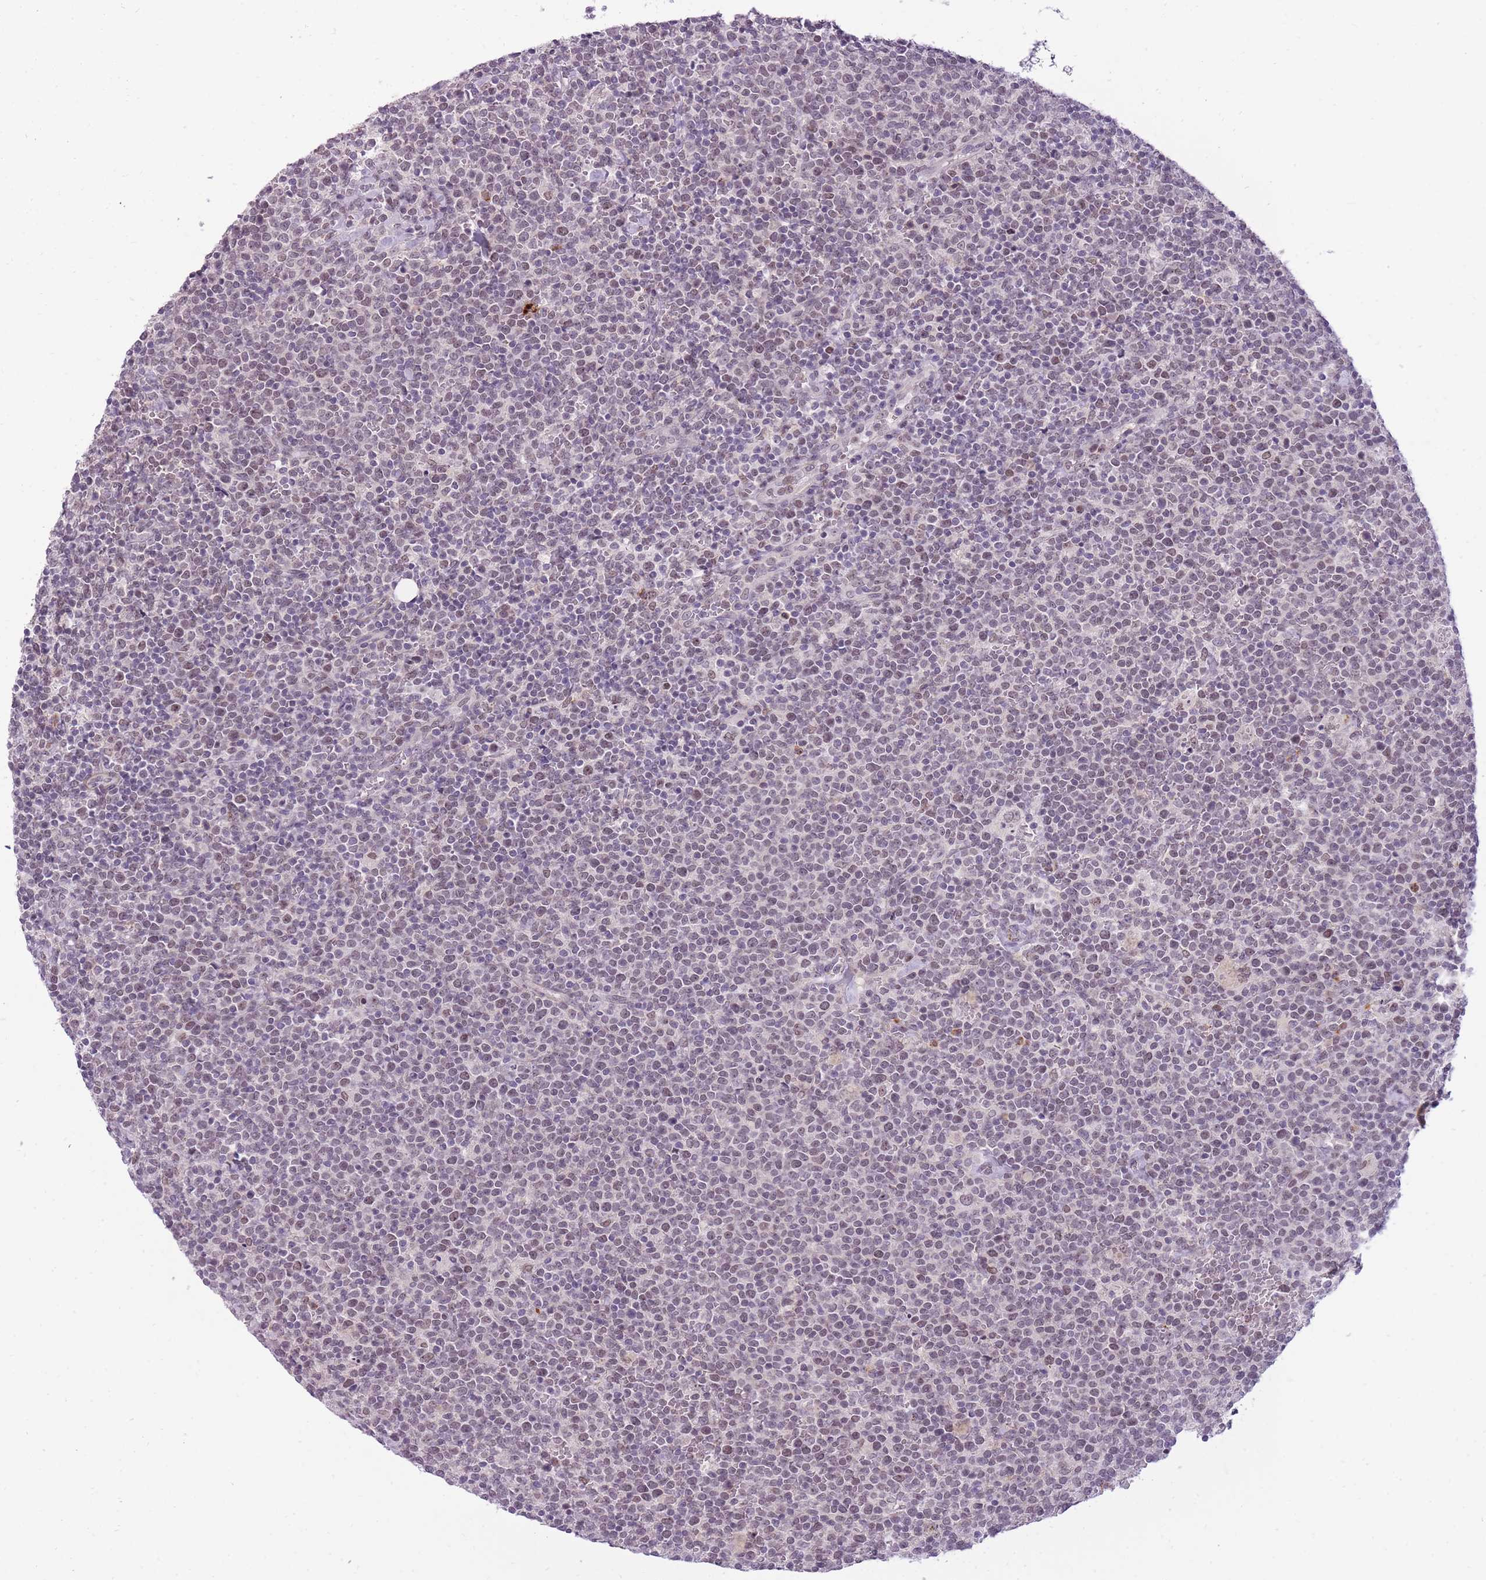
{"staining": {"intensity": "weak", "quantity": "25%-75%", "location": "nuclear"}, "tissue": "lymphoma", "cell_type": "Tumor cells", "image_type": "cancer", "snomed": [{"axis": "morphology", "description": "Malignant lymphoma, non-Hodgkin's type, High grade"}, {"axis": "topography", "description": "Lymph node"}], "caption": "Human malignant lymphoma, non-Hodgkin's type (high-grade) stained with a brown dye displays weak nuclear positive positivity in about 25%-75% of tumor cells.", "gene": "TIGD1", "patient": {"sex": "male", "age": 61}}